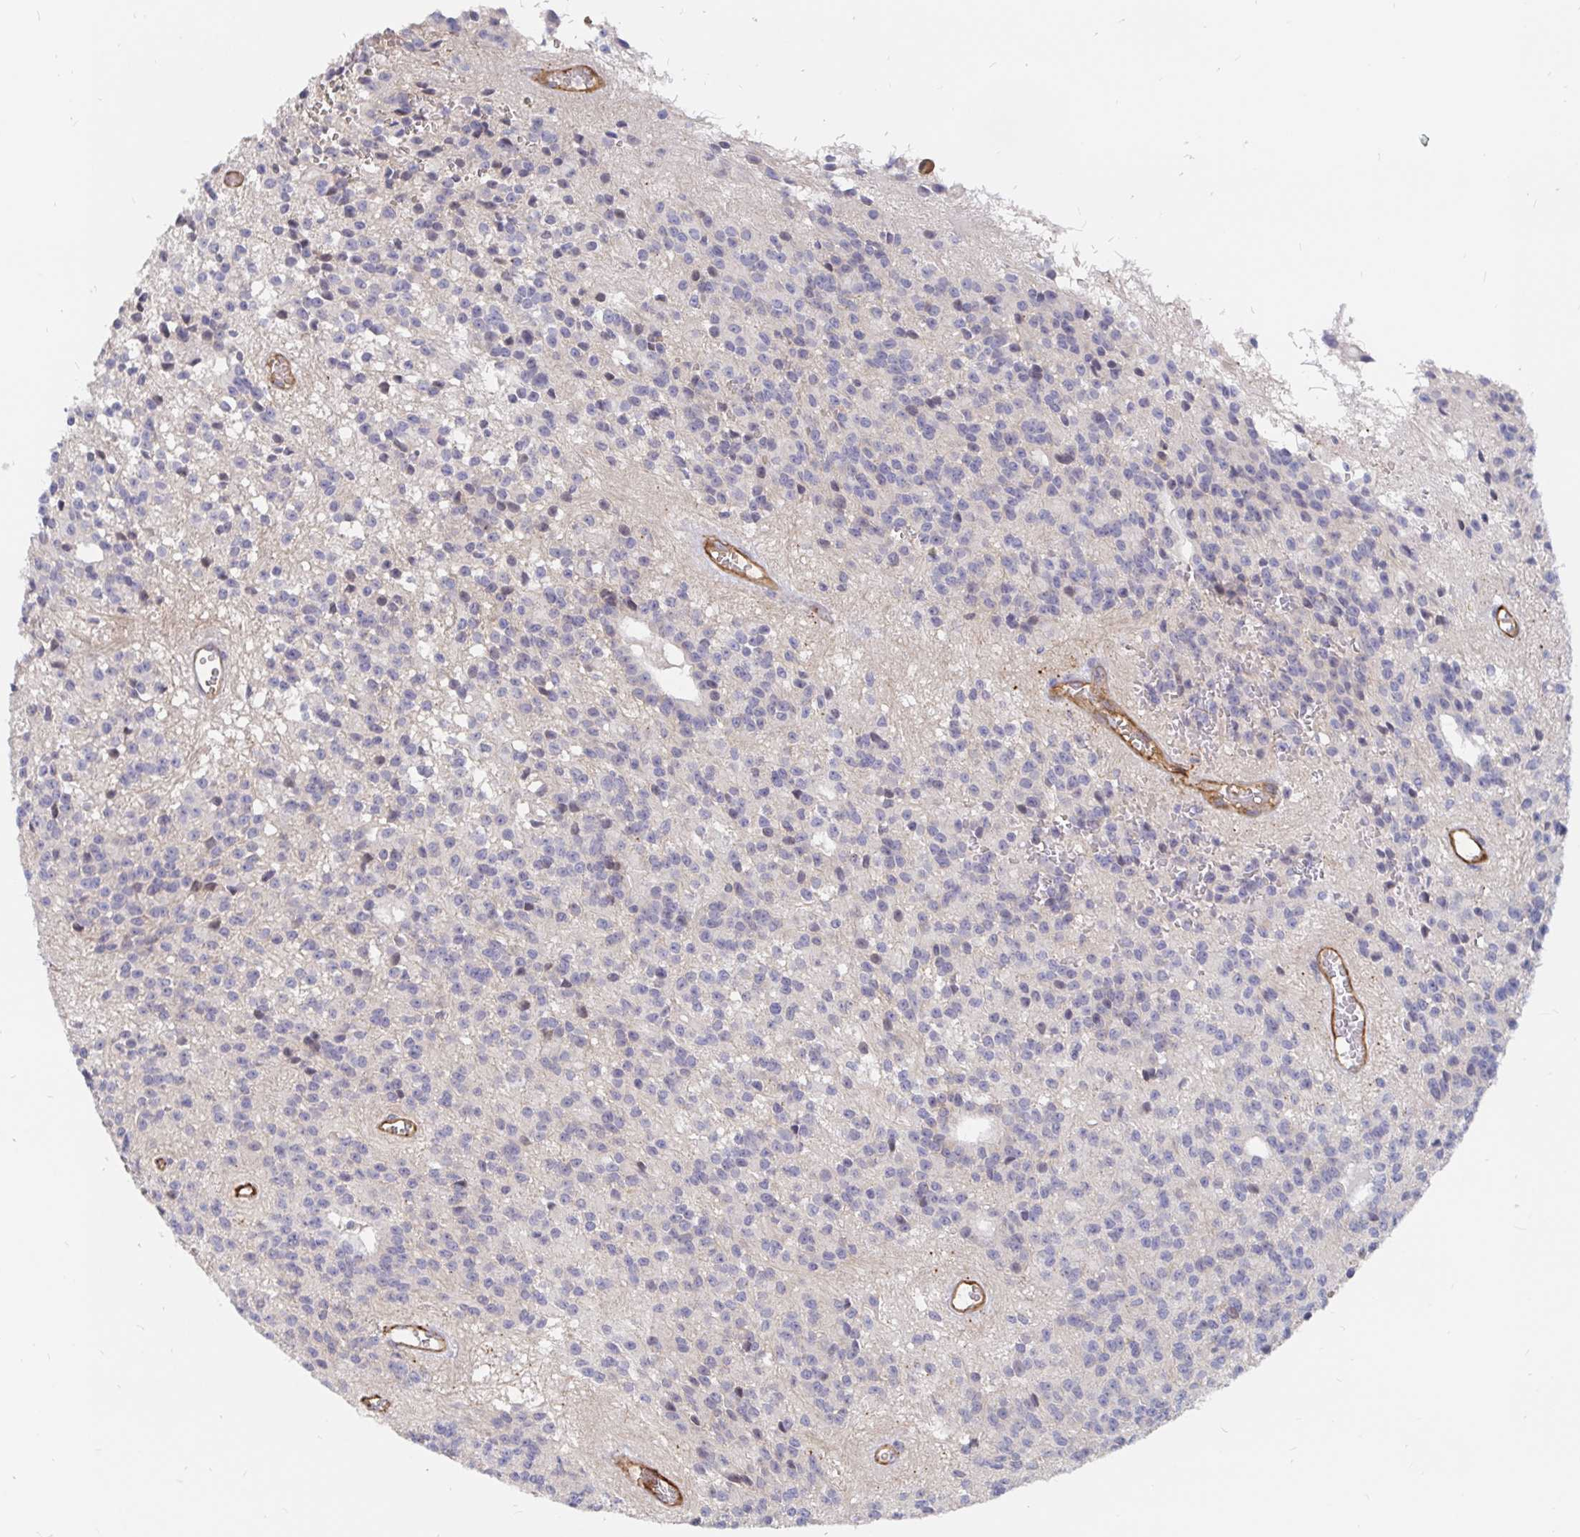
{"staining": {"intensity": "negative", "quantity": "none", "location": "none"}, "tissue": "glioma", "cell_type": "Tumor cells", "image_type": "cancer", "snomed": [{"axis": "morphology", "description": "Glioma, malignant, Low grade"}, {"axis": "topography", "description": "Brain"}], "caption": "A micrograph of human malignant glioma (low-grade) is negative for staining in tumor cells.", "gene": "KCTD19", "patient": {"sex": "male", "age": 31}}